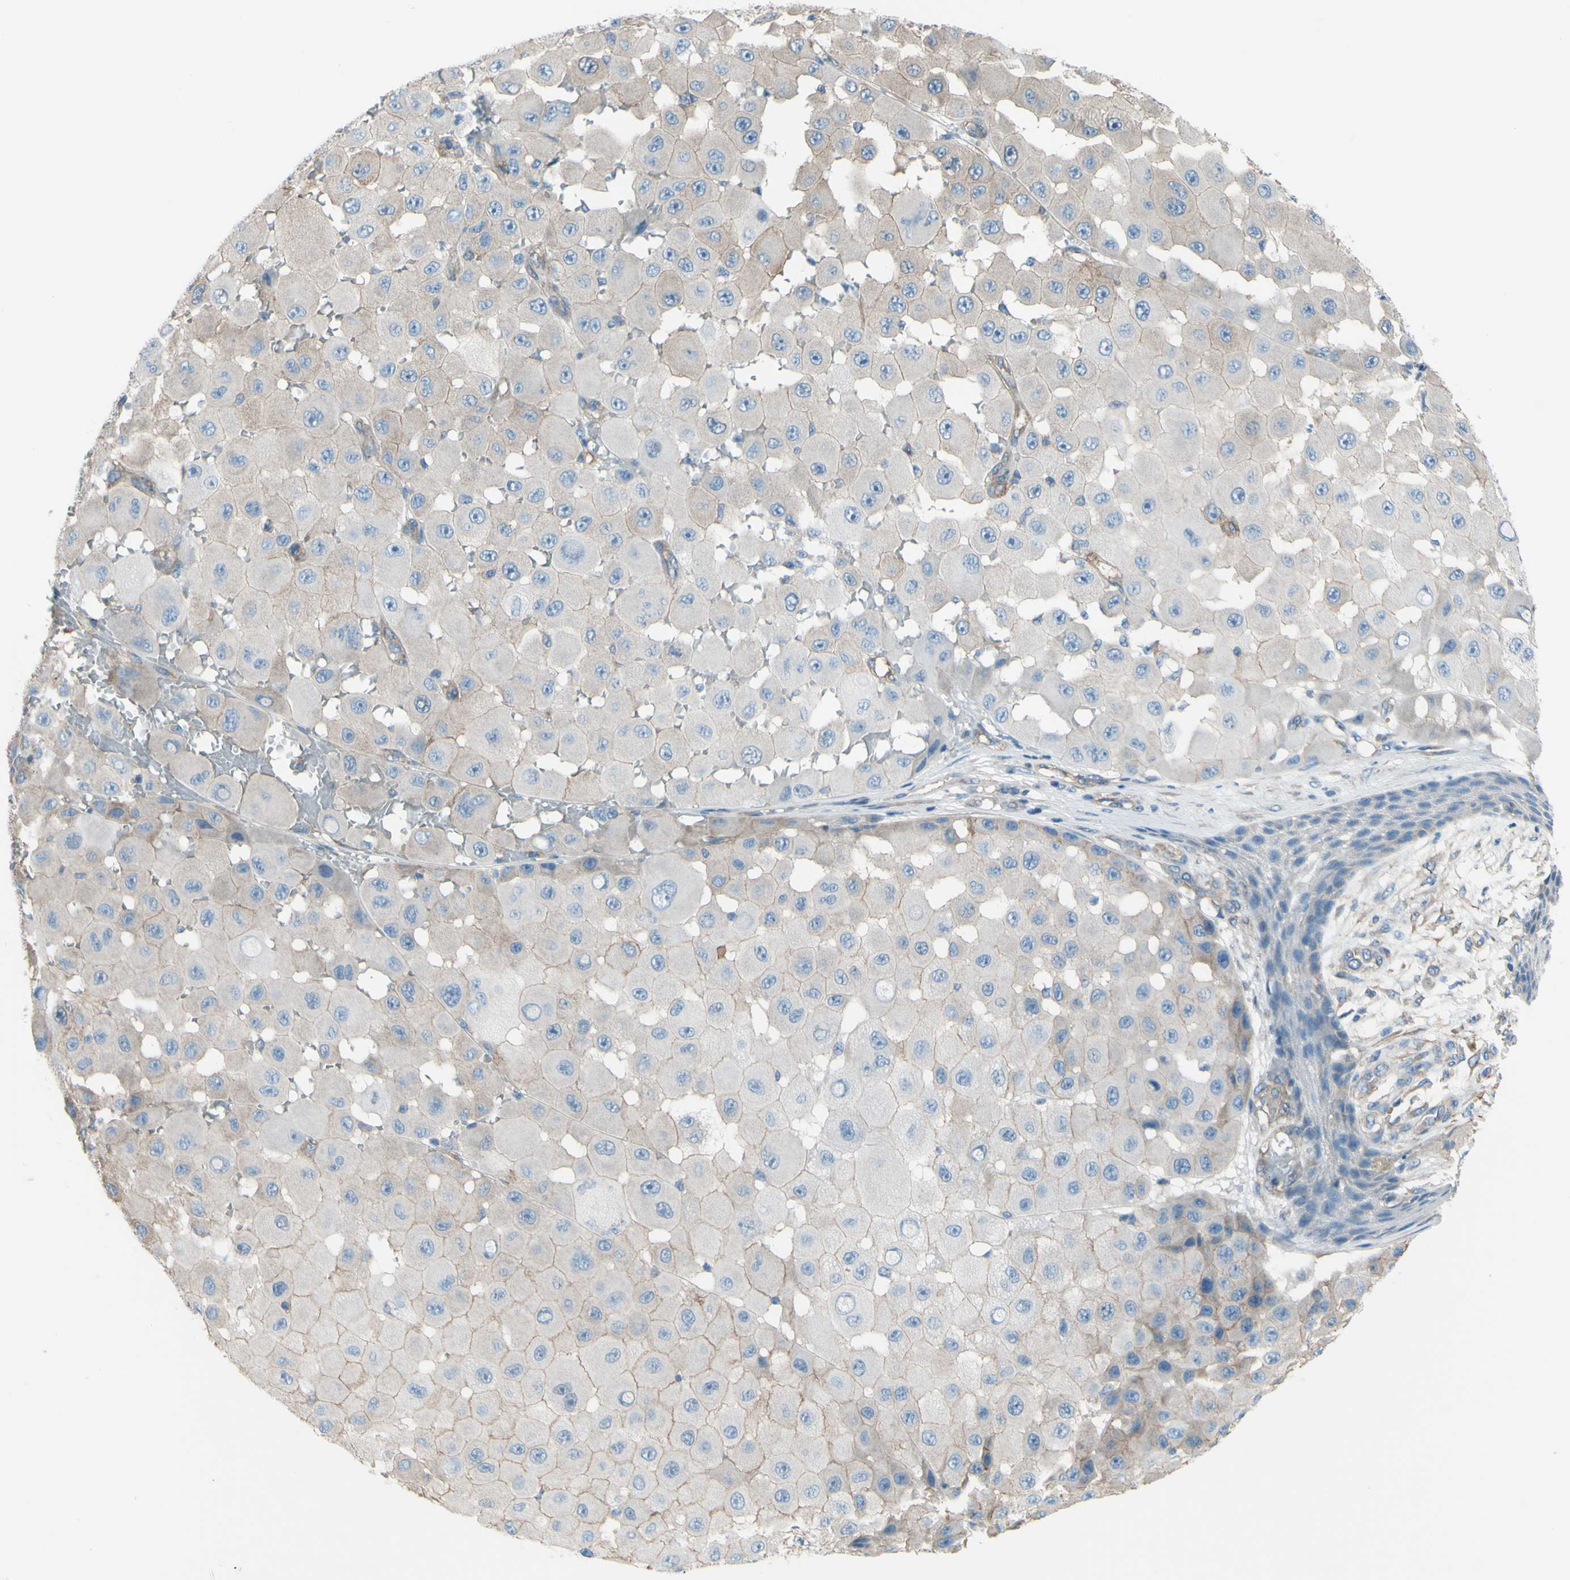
{"staining": {"intensity": "negative", "quantity": "none", "location": "none"}, "tissue": "melanoma", "cell_type": "Tumor cells", "image_type": "cancer", "snomed": [{"axis": "morphology", "description": "Malignant melanoma, NOS"}, {"axis": "topography", "description": "Skin"}], "caption": "A histopathology image of melanoma stained for a protein demonstrates no brown staining in tumor cells.", "gene": "ADD1", "patient": {"sex": "female", "age": 81}}